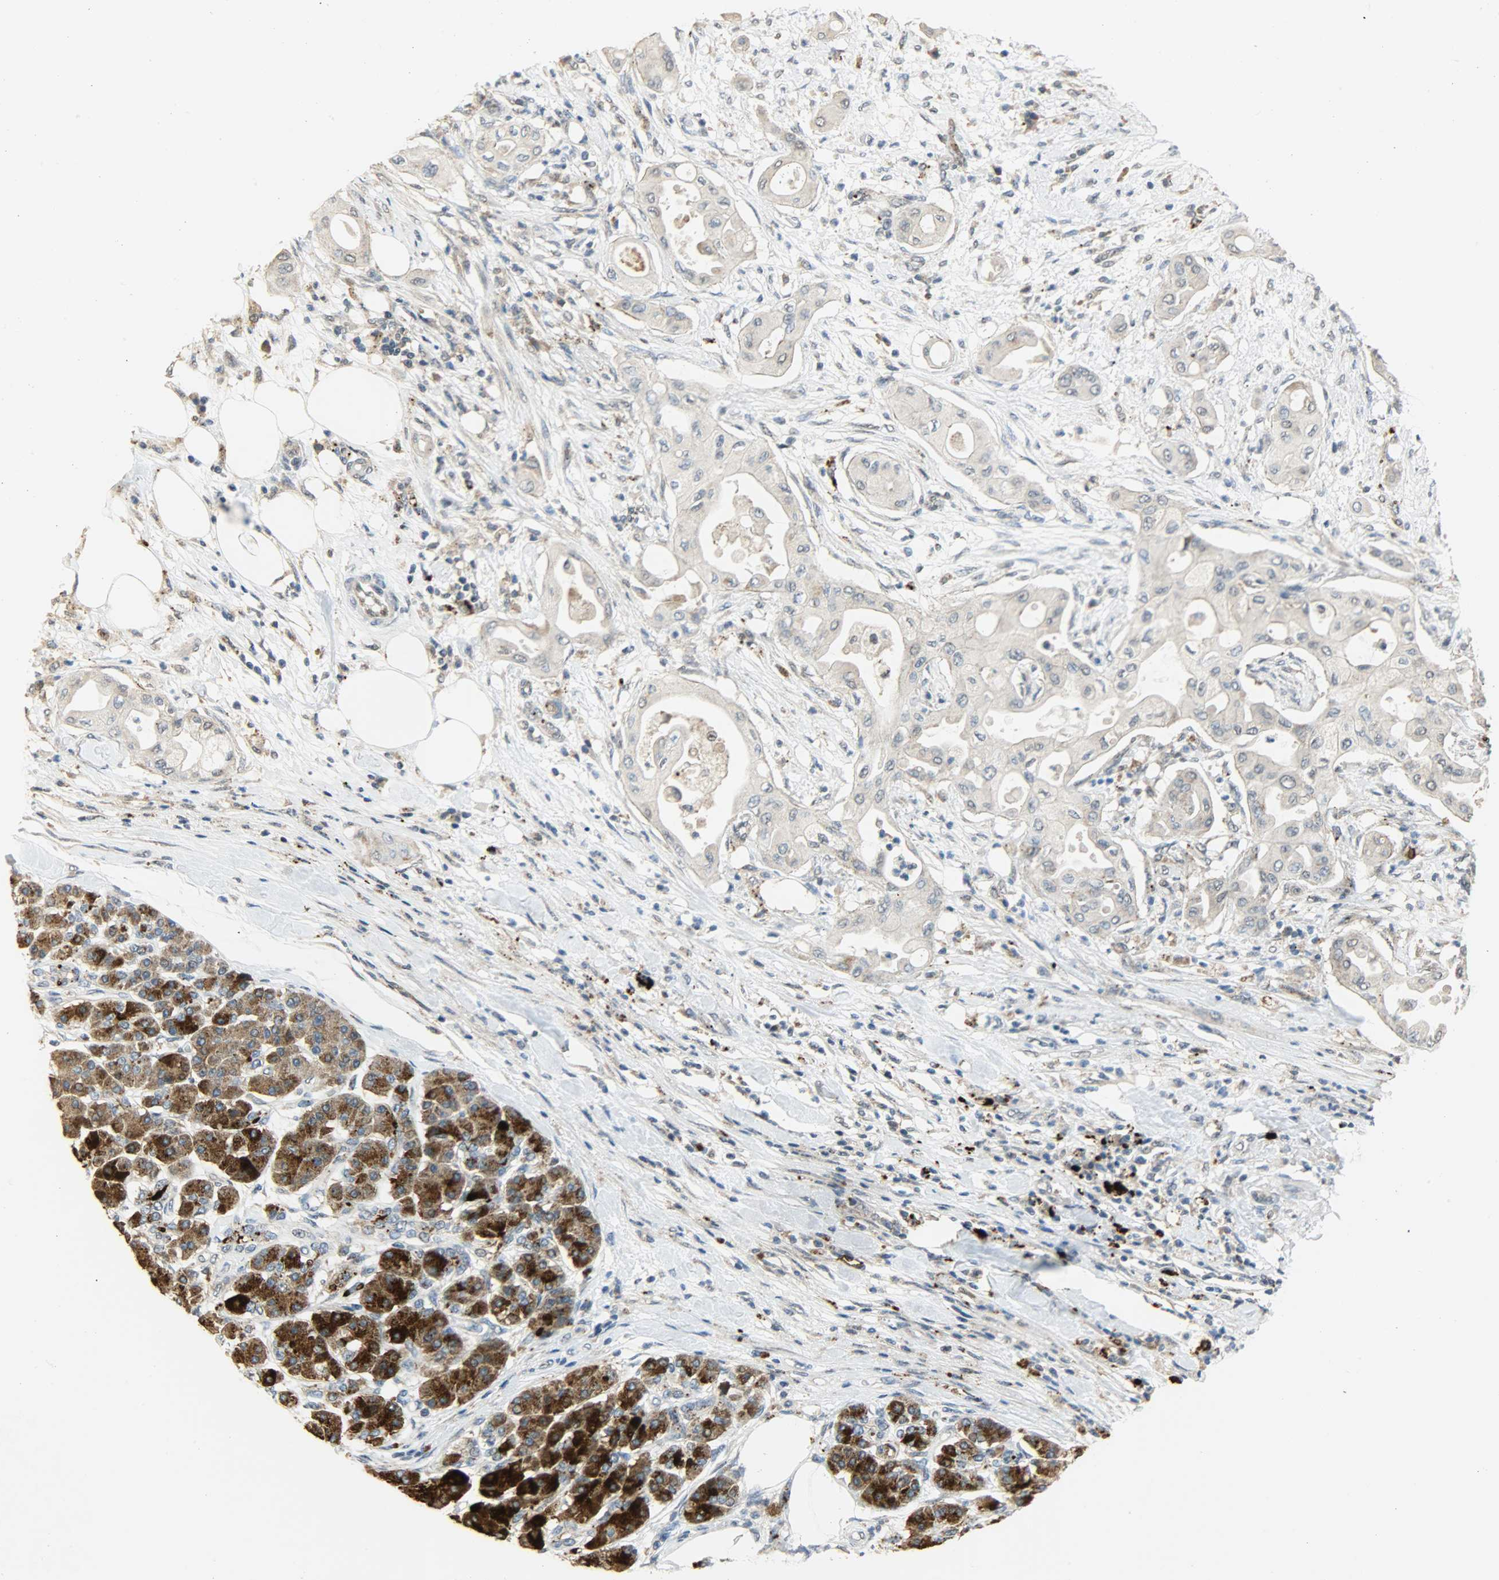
{"staining": {"intensity": "weak", "quantity": ">75%", "location": "cytoplasmic/membranous"}, "tissue": "pancreatic cancer", "cell_type": "Tumor cells", "image_type": "cancer", "snomed": [{"axis": "morphology", "description": "Adenocarcinoma, NOS"}, {"axis": "morphology", "description": "Adenocarcinoma, metastatic, NOS"}, {"axis": "topography", "description": "Lymph node"}, {"axis": "topography", "description": "Pancreas"}, {"axis": "topography", "description": "Duodenum"}], "caption": "Protein staining of metastatic adenocarcinoma (pancreatic) tissue demonstrates weak cytoplasmic/membranous staining in about >75% of tumor cells. Ihc stains the protein in brown and the nuclei are stained blue.", "gene": "GIT2", "patient": {"sex": "female", "age": 64}}